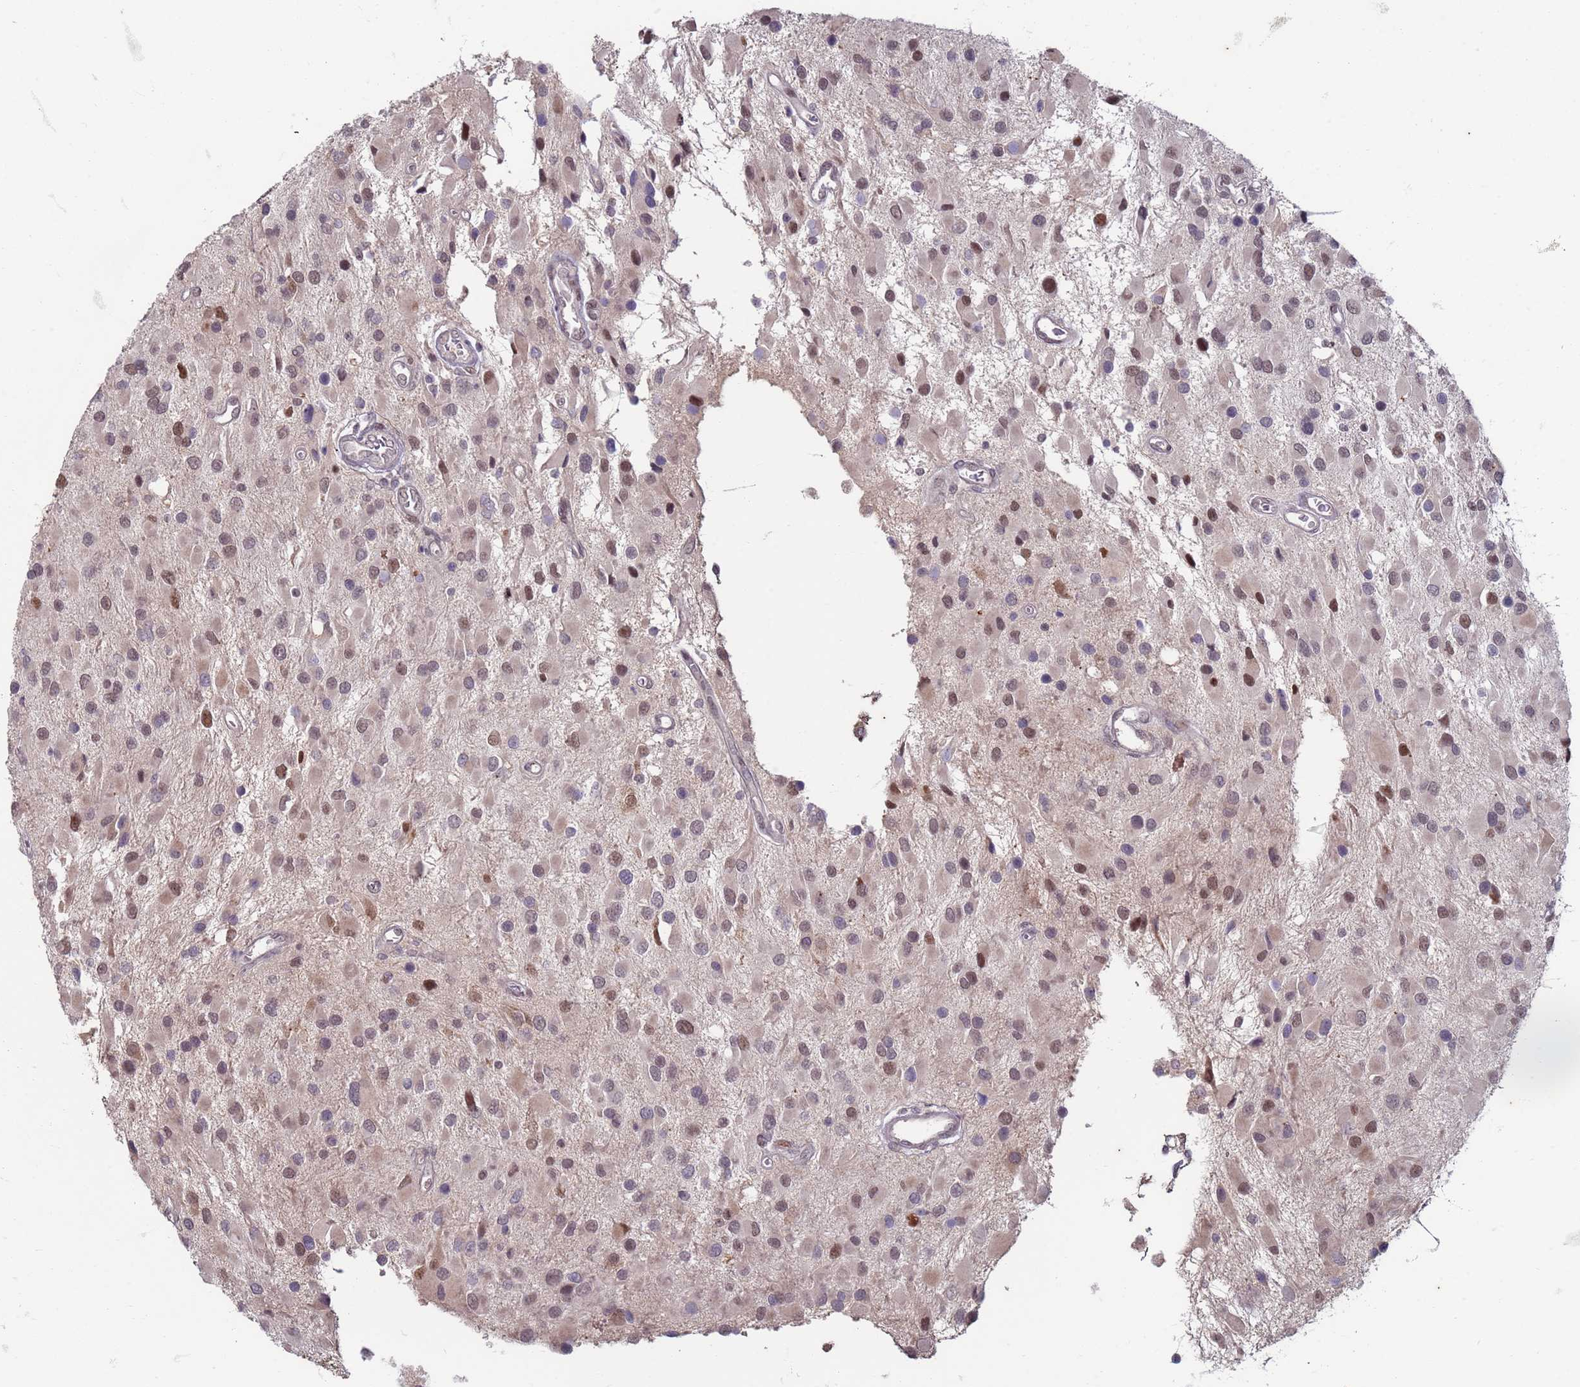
{"staining": {"intensity": "moderate", "quantity": "25%-75%", "location": "nuclear"}, "tissue": "glioma", "cell_type": "Tumor cells", "image_type": "cancer", "snomed": [{"axis": "morphology", "description": "Glioma, malignant, High grade"}, {"axis": "topography", "description": "Brain"}], "caption": "IHC (DAB) staining of glioma shows moderate nuclear protein staining in about 25%-75% of tumor cells.", "gene": "TRMT6", "patient": {"sex": "male", "age": 53}}